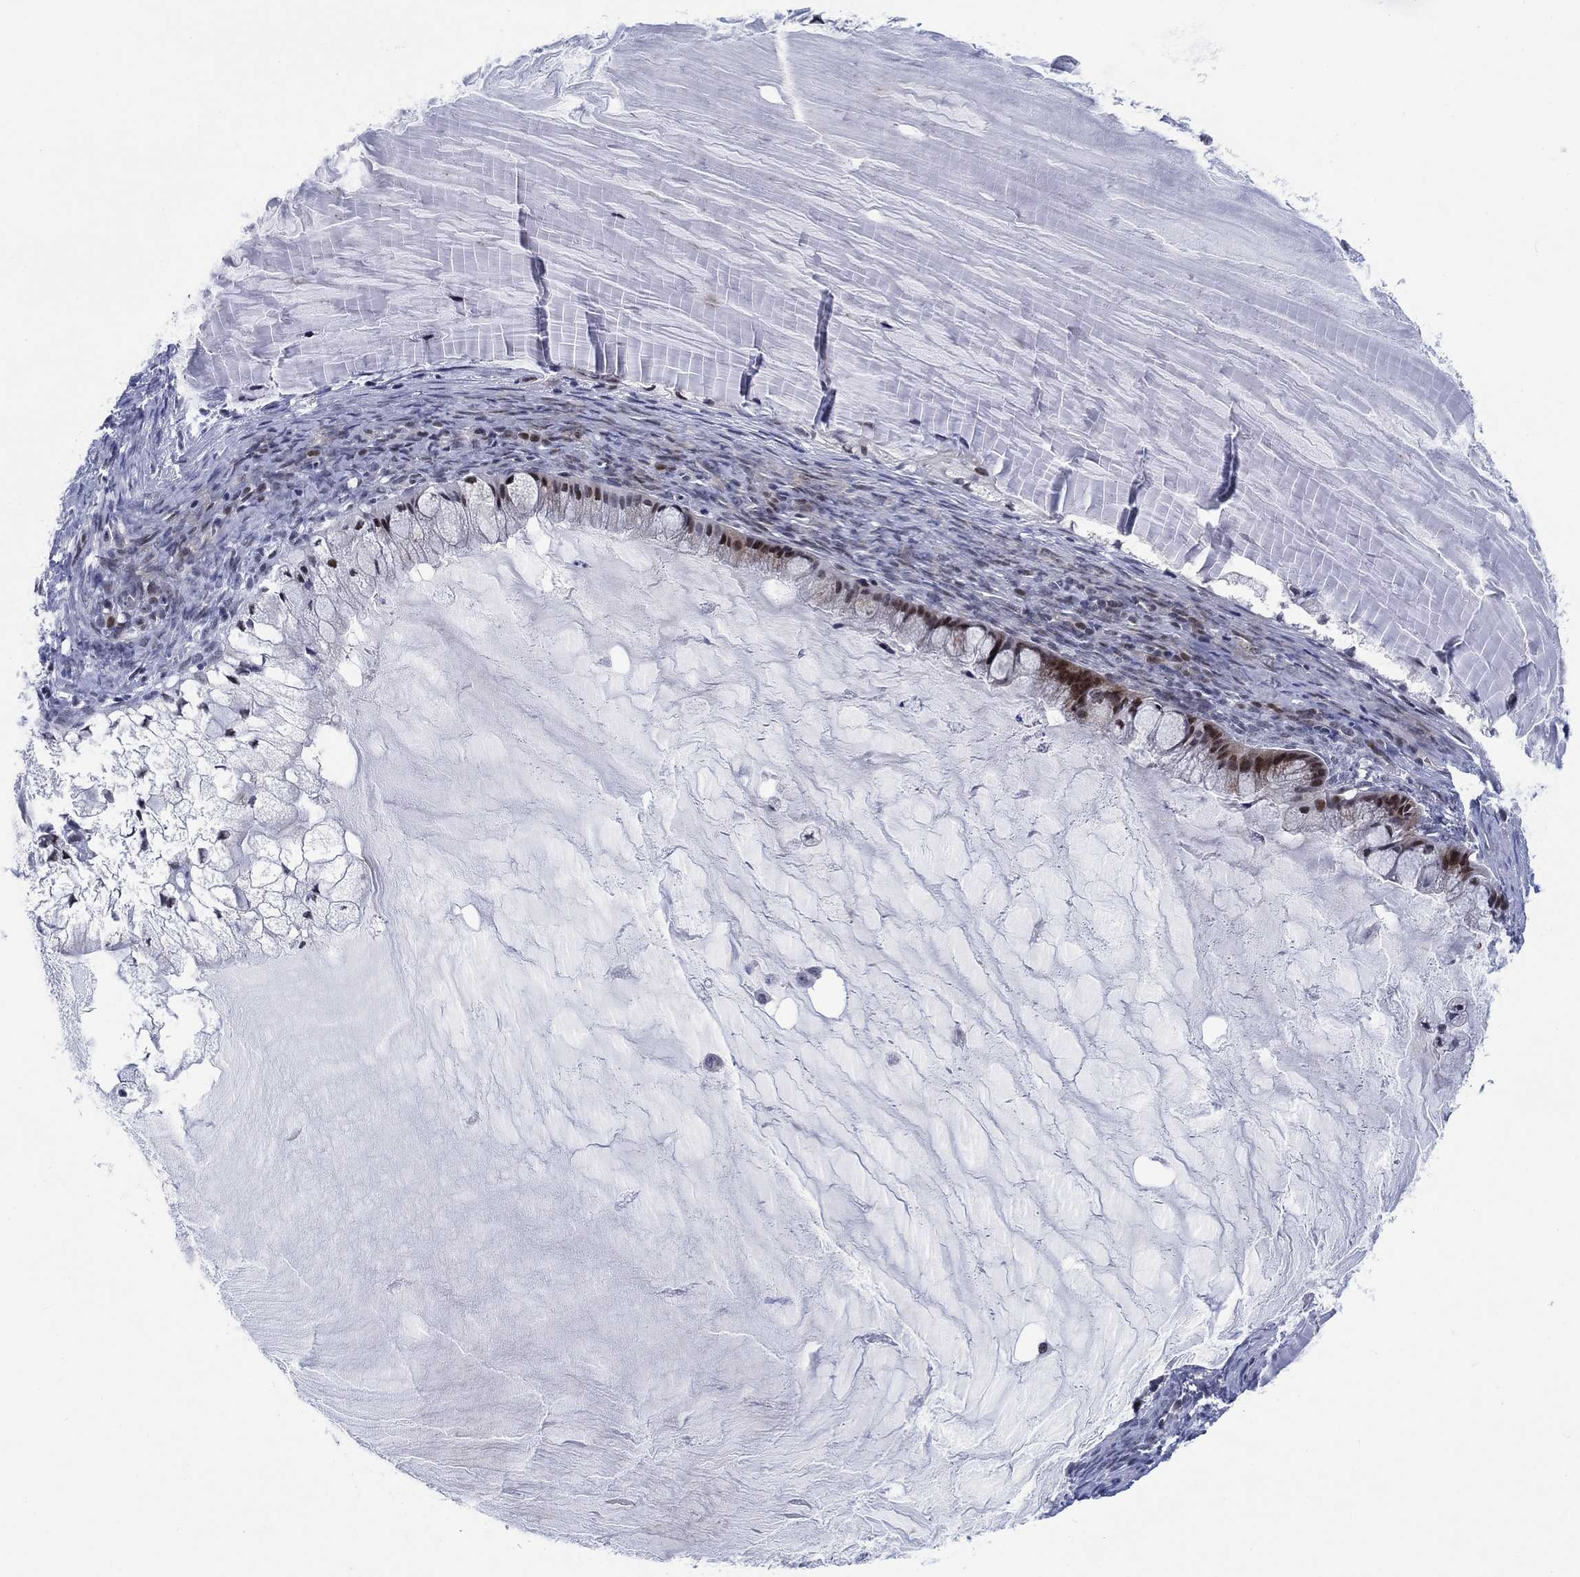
{"staining": {"intensity": "moderate", "quantity": "<25%", "location": "cytoplasmic/membranous,nuclear"}, "tissue": "ovarian cancer", "cell_type": "Tumor cells", "image_type": "cancer", "snomed": [{"axis": "morphology", "description": "Cystadenocarcinoma, mucinous, NOS"}, {"axis": "topography", "description": "Ovary"}], "caption": "Tumor cells display moderate cytoplasmic/membranous and nuclear staining in approximately <25% of cells in ovarian mucinous cystadenocarcinoma. (Stains: DAB (3,3'-diaminobenzidine) in brown, nuclei in blue, Microscopy: brightfield microscopy at high magnification).", "gene": "NEU3", "patient": {"sex": "female", "age": 57}}